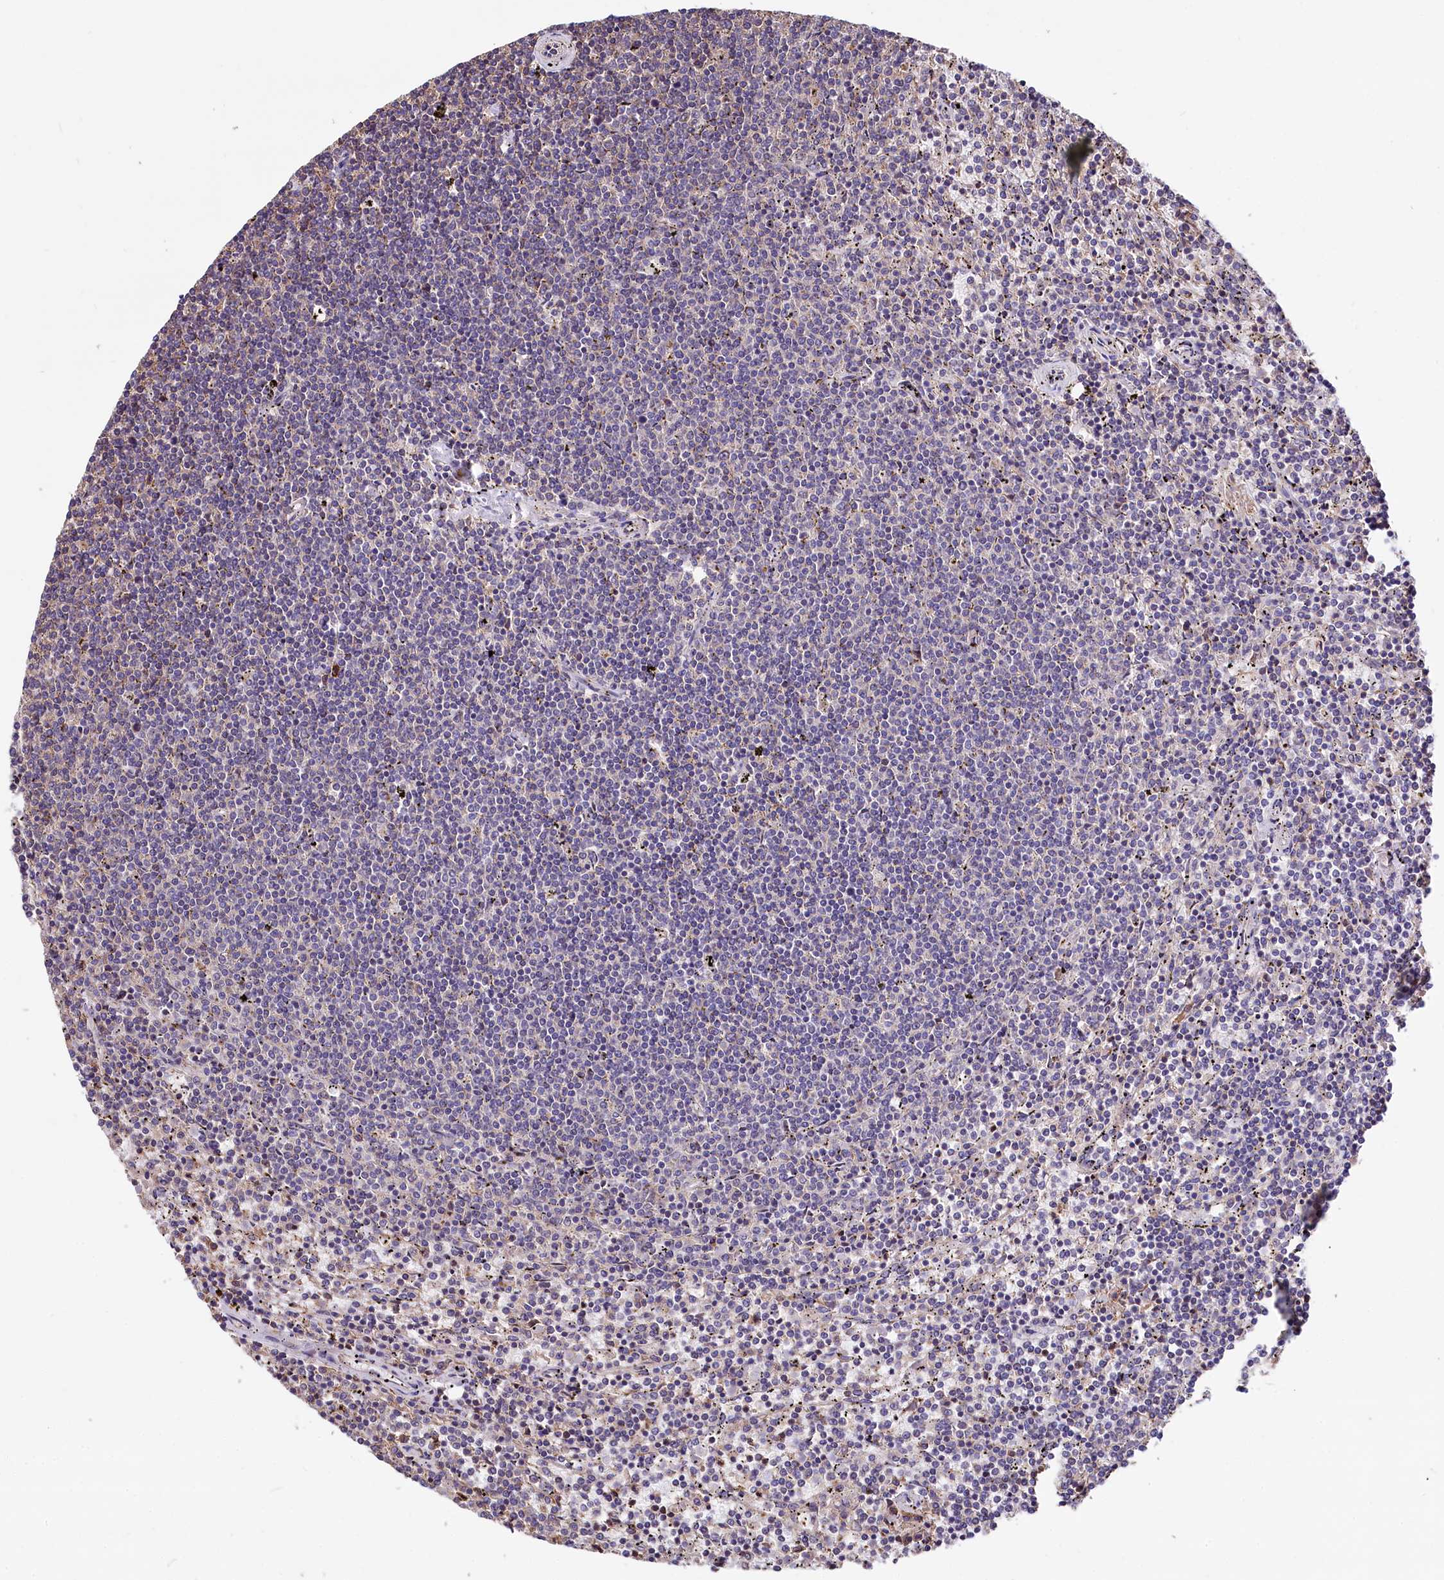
{"staining": {"intensity": "negative", "quantity": "none", "location": "none"}, "tissue": "lymphoma", "cell_type": "Tumor cells", "image_type": "cancer", "snomed": [{"axis": "morphology", "description": "Malignant lymphoma, non-Hodgkin's type, Low grade"}, {"axis": "topography", "description": "Spleen"}], "caption": "Tumor cells are negative for brown protein staining in lymphoma. Brightfield microscopy of immunohistochemistry stained with DAB (3,3'-diaminobenzidine) (brown) and hematoxylin (blue), captured at high magnification.", "gene": "RPUSD3", "patient": {"sex": "female", "age": 50}}